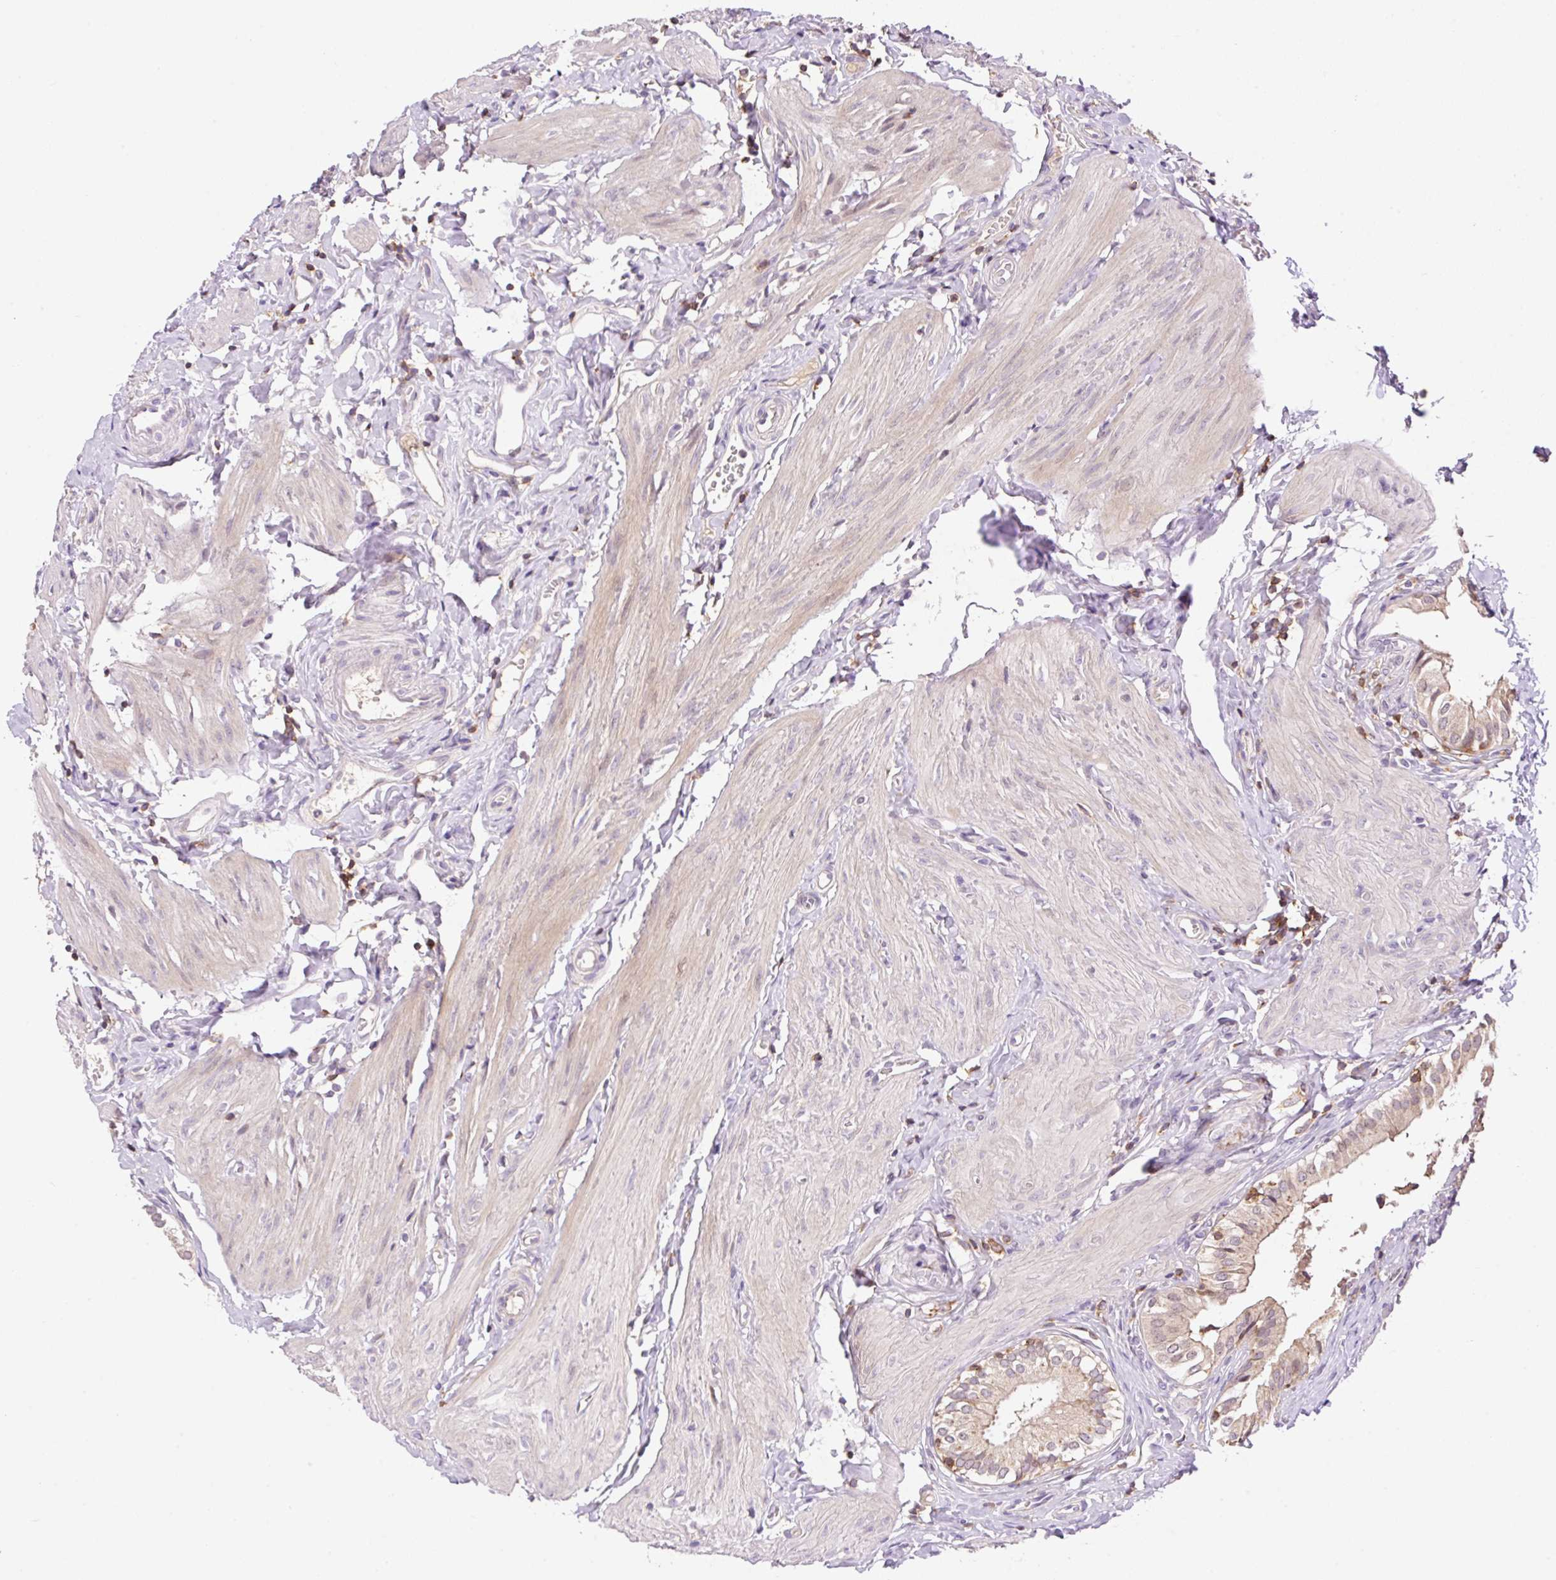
{"staining": {"intensity": "weak", "quantity": ">75%", "location": "cytoplasmic/membranous,nuclear"}, "tissue": "gallbladder", "cell_type": "Glandular cells", "image_type": "normal", "snomed": [{"axis": "morphology", "description": "Normal tissue, NOS"}, {"axis": "topography", "description": "Gallbladder"}], "caption": "DAB (3,3'-diaminobenzidine) immunohistochemical staining of normal human gallbladder exhibits weak cytoplasmic/membranous,nuclear protein expression in approximately >75% of glandular cells.", "gene": "CARD11", "patient": {"sex": "female", "age": 47}}